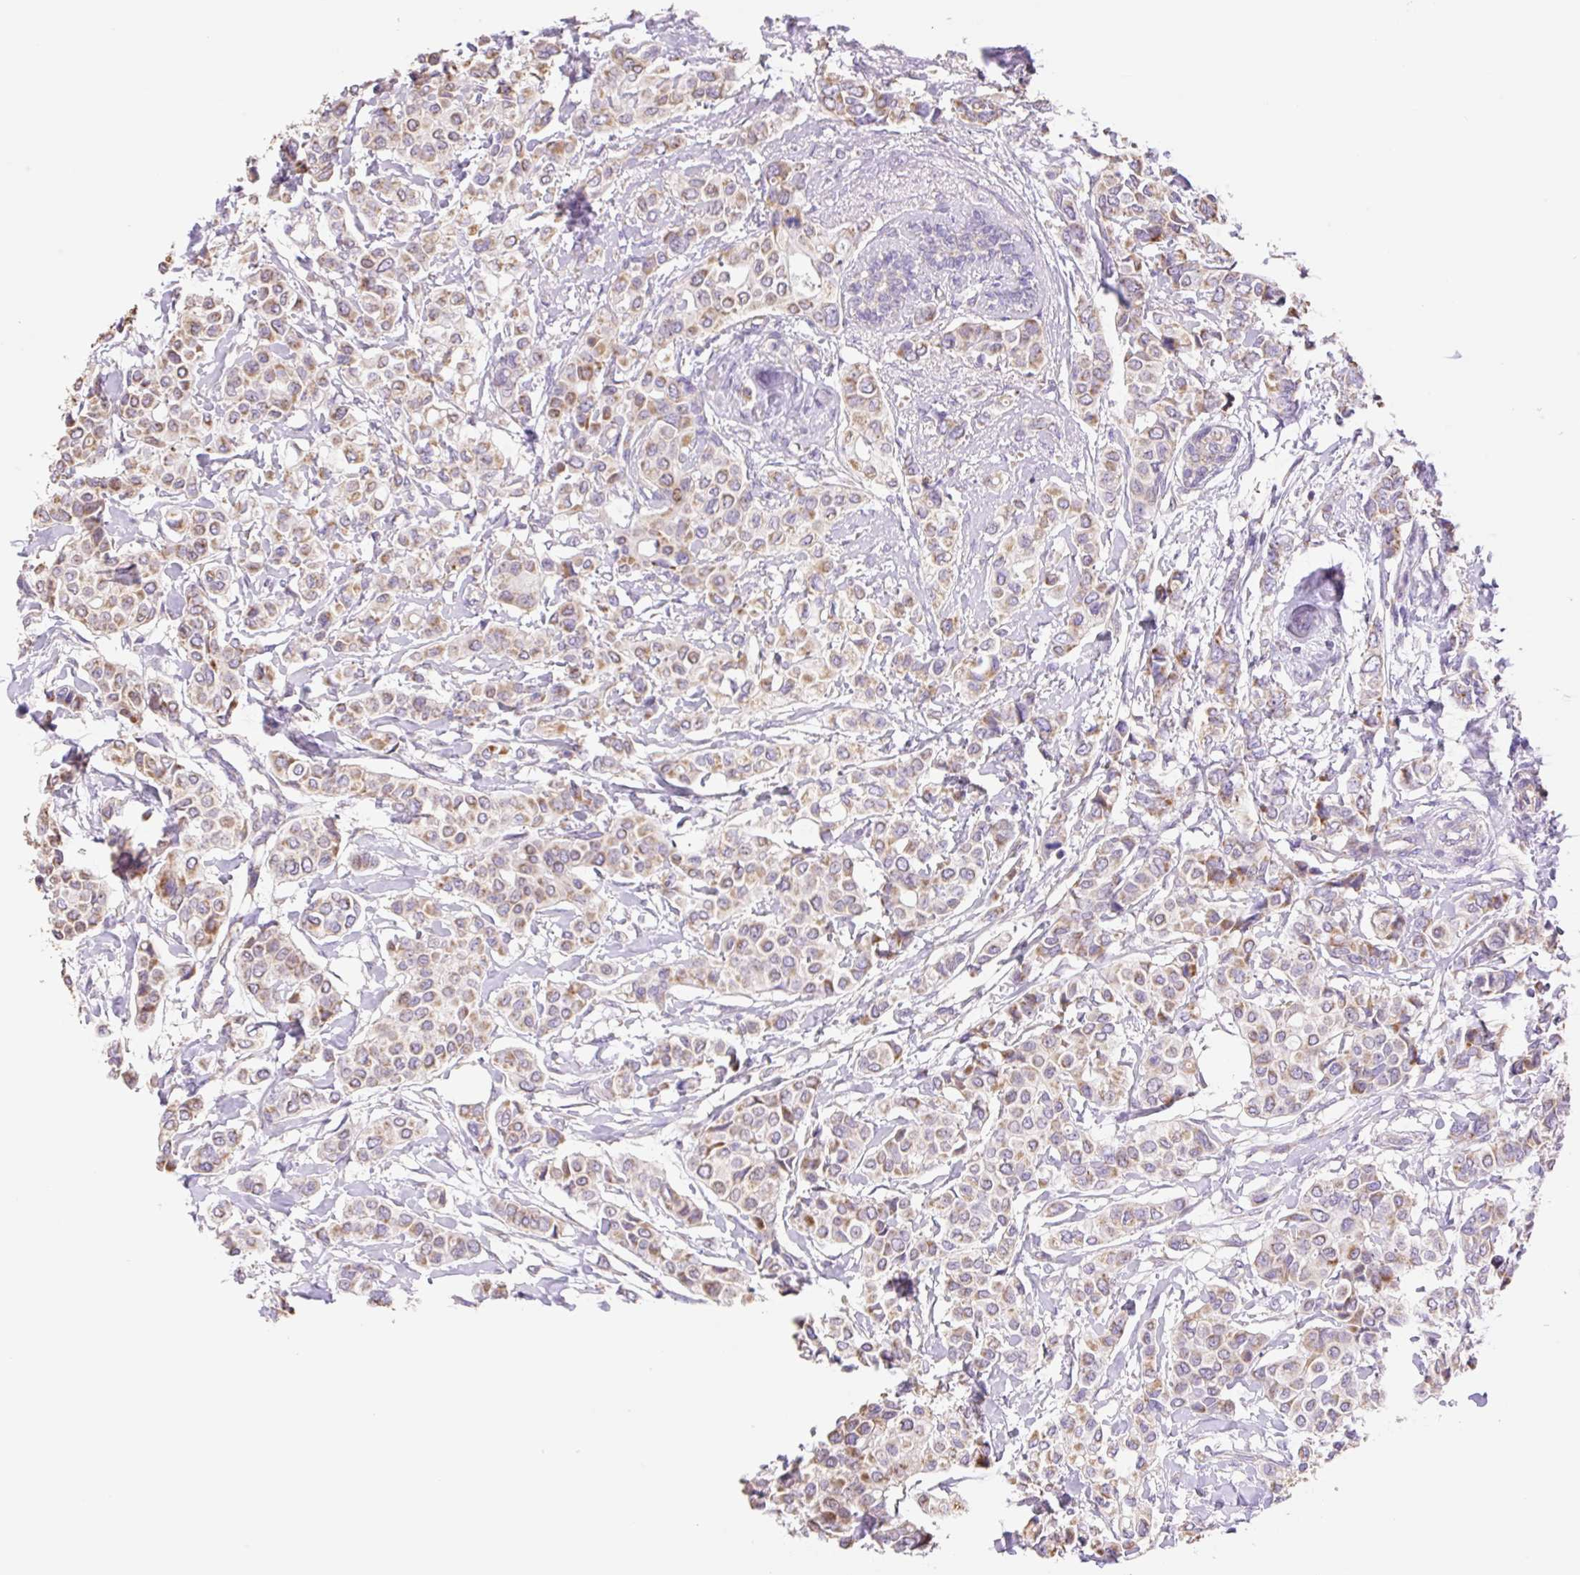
{"staining": {"intensity": "weak", "quantity": ">75%", "location": "cytoplasmic/membranous"}, "tissue": "breast cancer", "cell_type": "Tumor cells", "image_type": "cancer", "snomed": [{"axis": "morphology", "description": "Lobular carcinoma"}, {"axis": "topography", "description": "Breast"}], "caption": "Protein expression by IHC displays weak cytoplasmic/membranous positivity in approximately >75% of tumor cells in breast cancer (lobular carcinoma).", "gene": "COPZ2", "patient": {"sex": "female", "age": 51}}